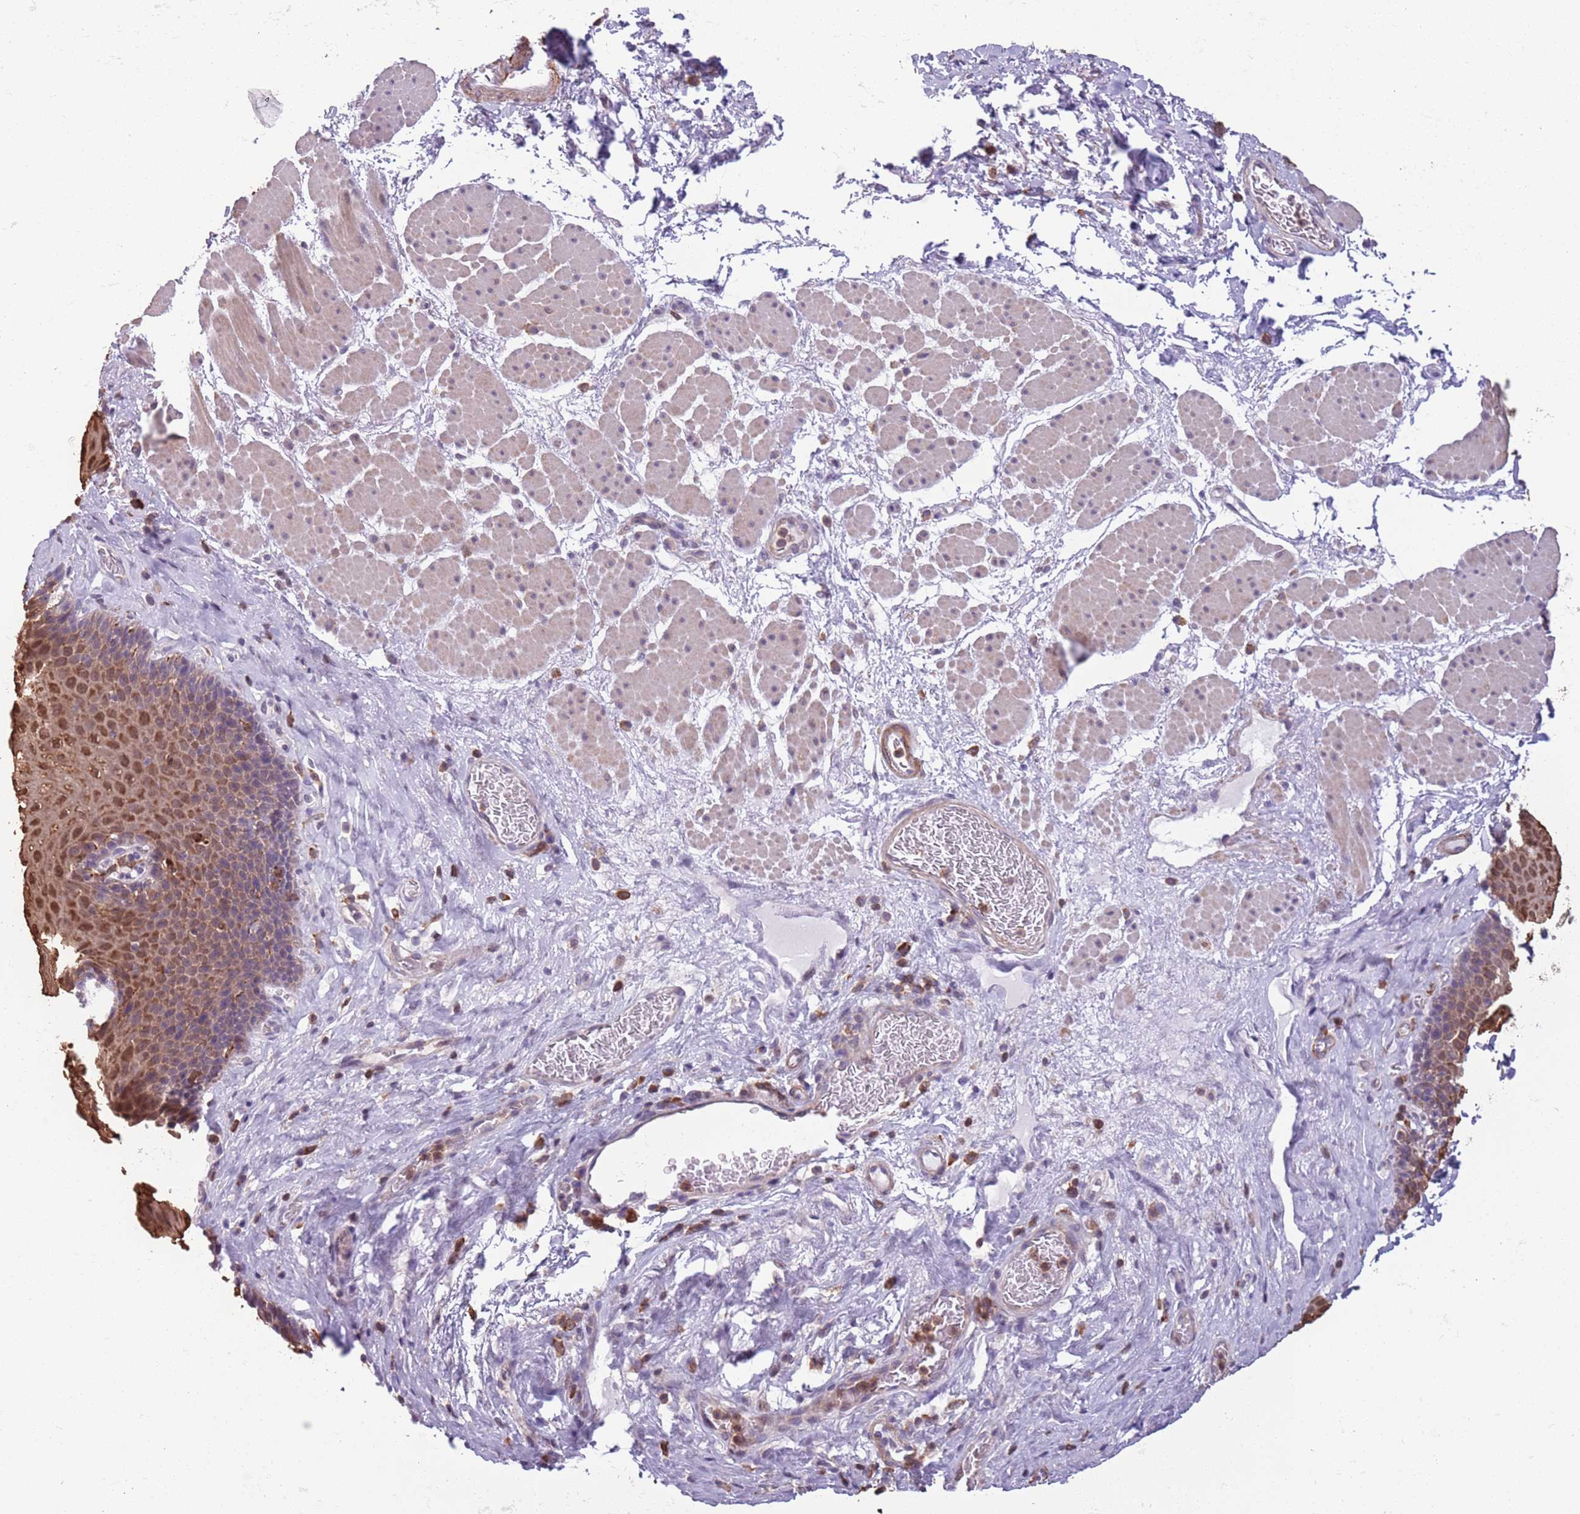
{"staining": {"intensity": "moderate", "quantity": ">75%", "location": "cytoplasmic/membranous,nuclear"}, "tissue": "esophagus", "cell_type": "Squamous epithelial cells", "image_type": "normal", "snomed": [{"axis": "morphology", "description": "Normal tissue, NOS"}, {"axis": "topography", "description": "Esophagus"}], "caption": "Immunohistochemistry (IHC) micrograph of normal esophagus: human esophagus stained using IHC demonstrates medium levels of moderate protein expression localized specifically in the cytoplasmic/membranous,nuclear of squamous epithelial cells, appearing as a cytoplasmic/membranous,nuclear brown color.", "gene": "JAML", "patient": {"sex": "female", "age": 66}}